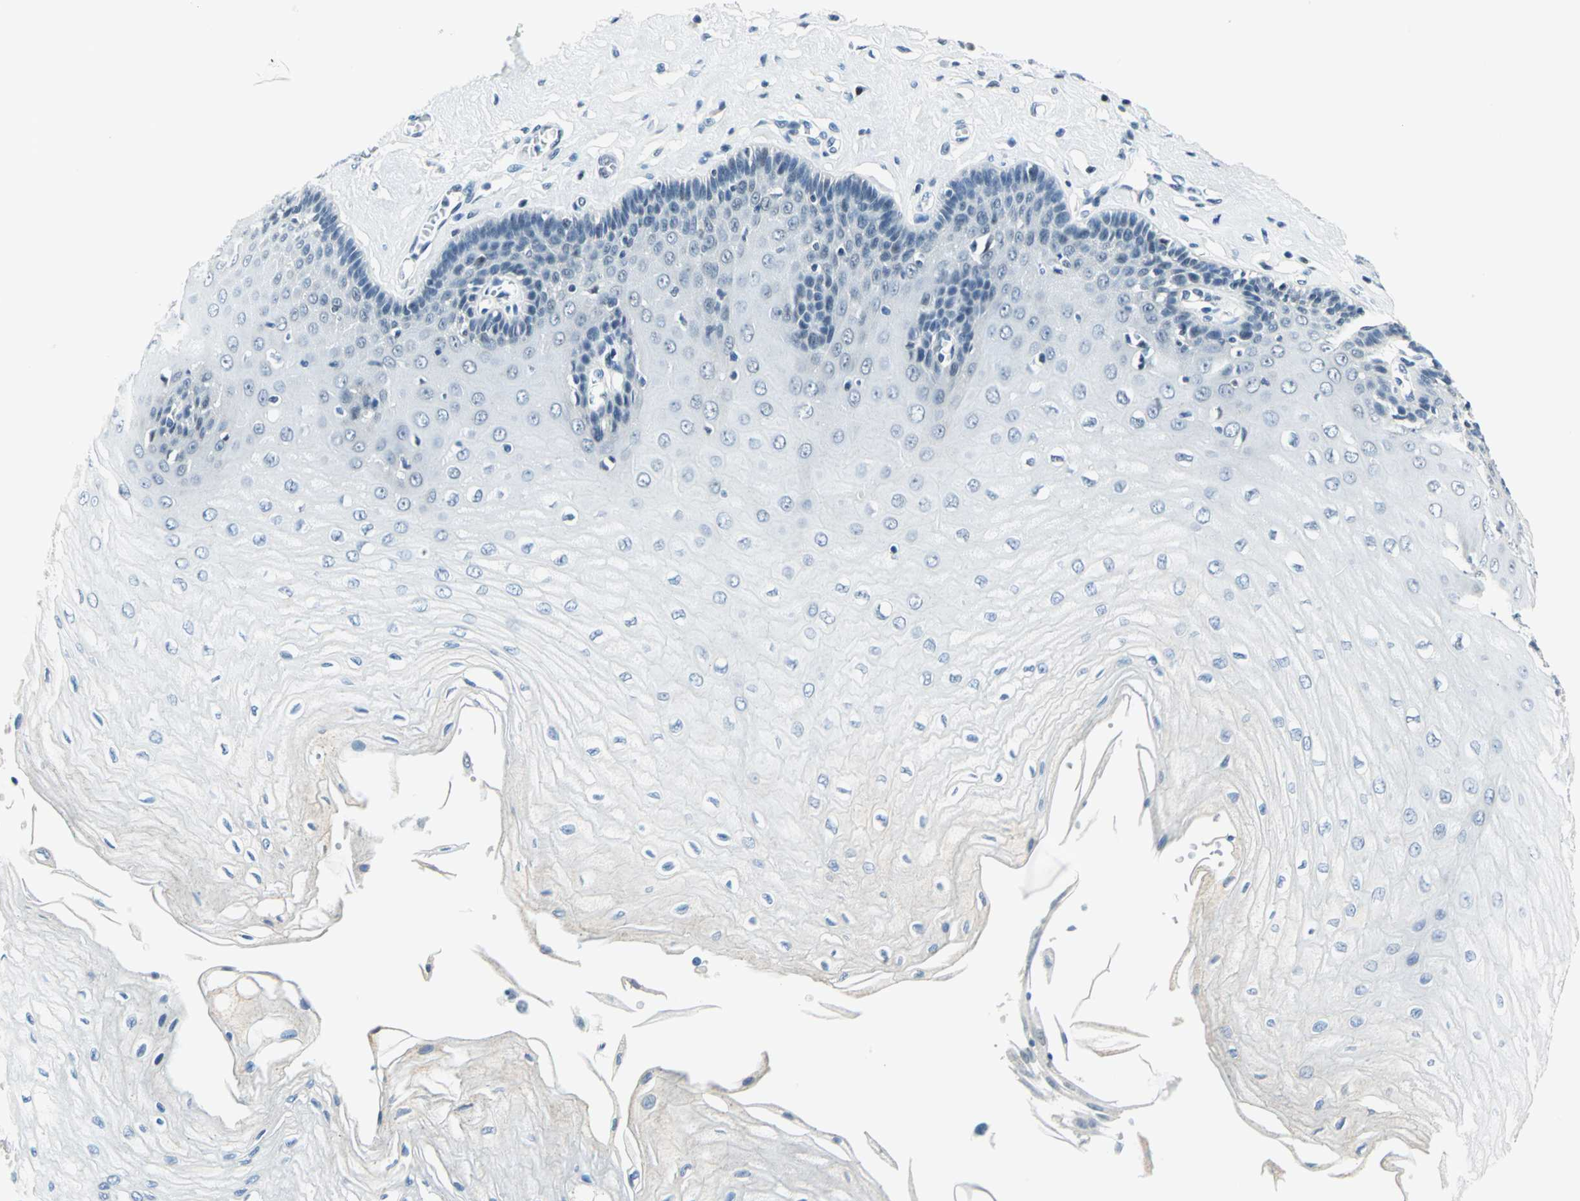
{"staining": {"intensity": "negative", "quantity": "none", "location": "none"}, "tissue": "esophagus", "cell_type": "Squamous epithelial cells", "image_type": "normal", "snomed": [{"axis": "morphology", "description": "Normal tissue, NOS"}, {"axis": "morphology", "description": "Squamous cell carcinoma, NOS"}, {"axis": "topography", "description": "Esophagus"}], "caption": "Image shows no significant protein positivity in squamous epithelial cells of unremarkable esophagus.", "gene": "RAD17", "patient": {"sex": "male", "age": 65}}